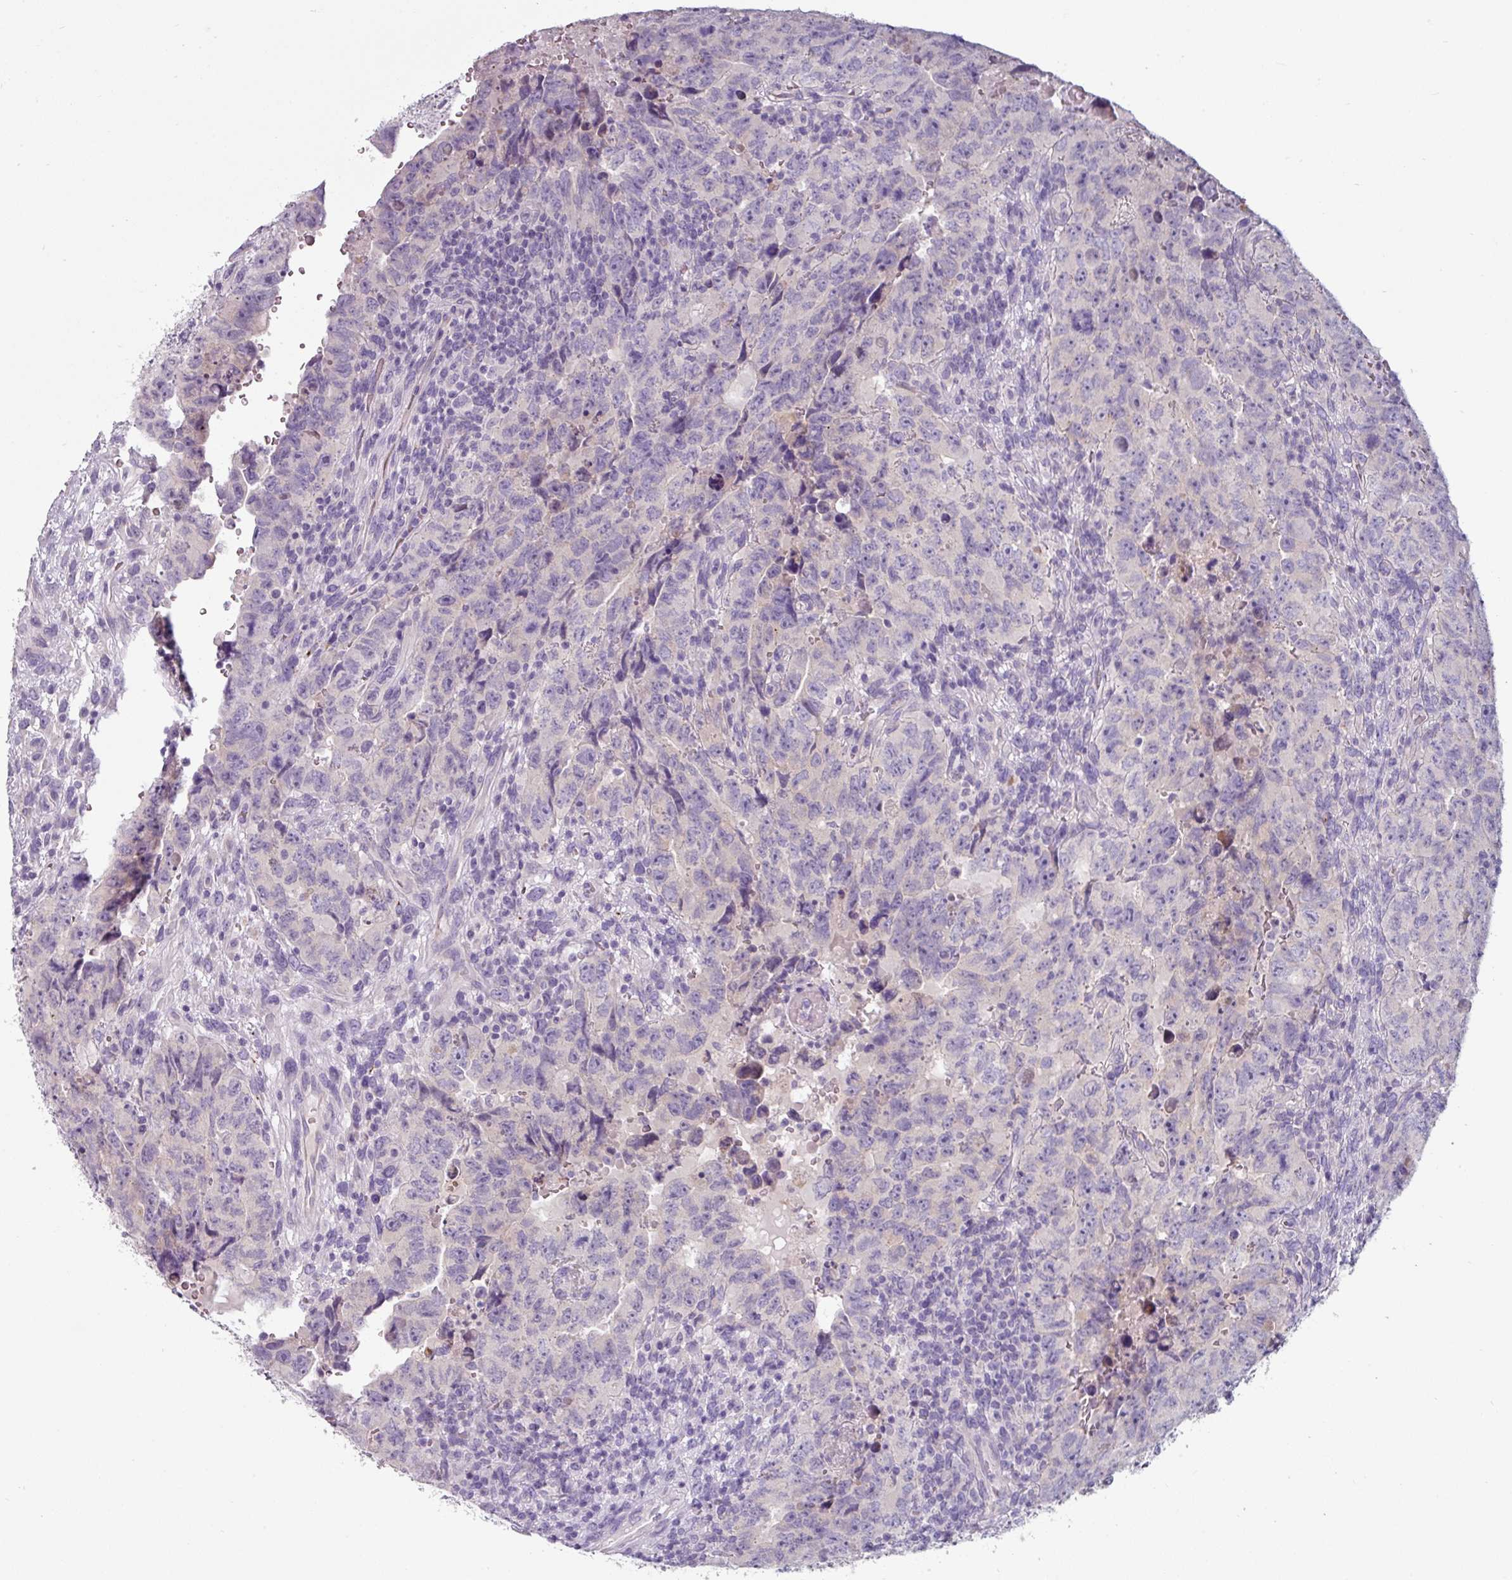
{"staining": {"intensity": "negative", "quantity": "none", "location": "none"}, "tissue": "testis cancer", "cell_type": "Tumor cells", "image_type": "cancer", "snomed": [{"axis": "morphology", "description": "Carcinoma, Embryonal, NOS"}, {"axis": "topography", "description": "Testis"}], "caption": "The micrograph demonstrates no significant positivity in tumor cells of testis cancer (embryonal carcinoma).", "gene": "MTMR14", "patient": {"sex": "male", "age": 24}}